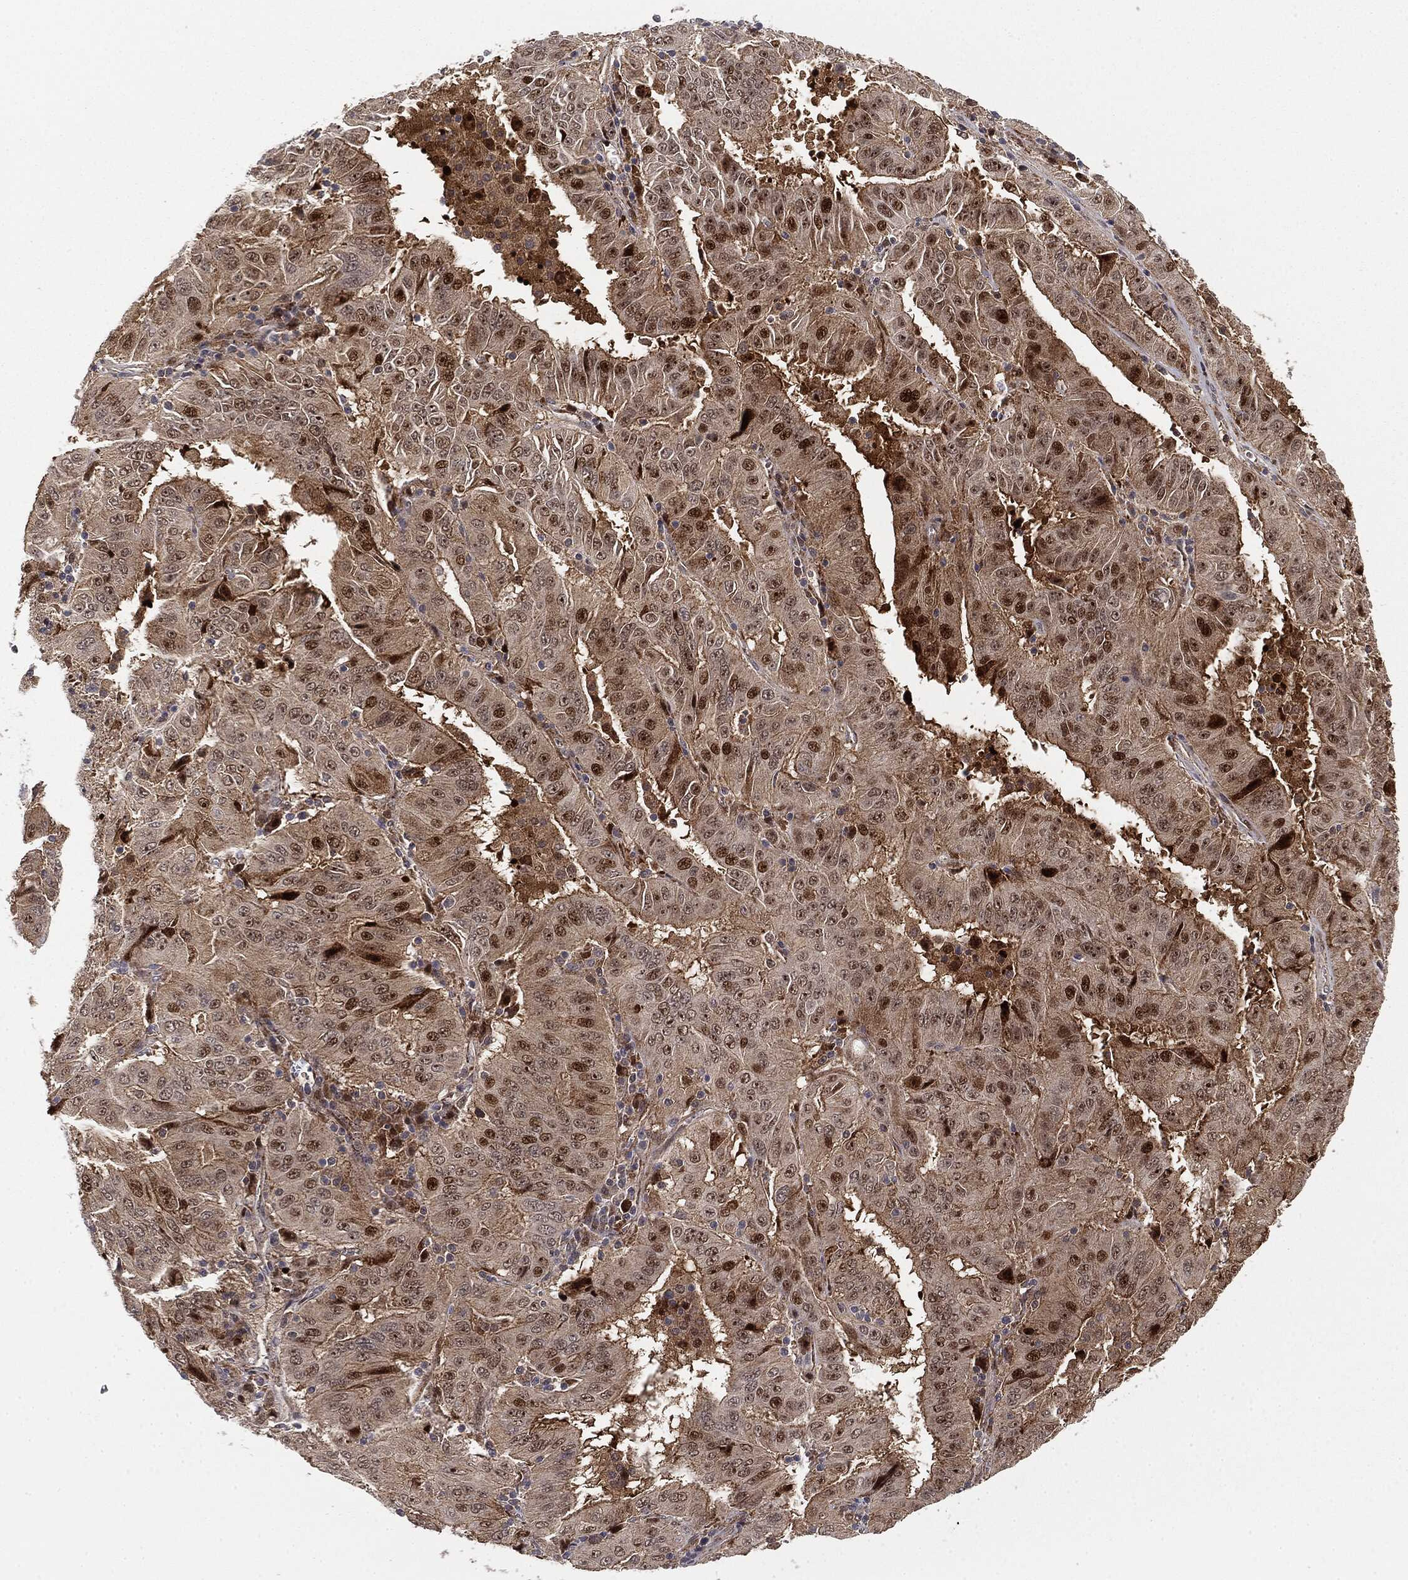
{"staining": {"intensity": "moderate", "quantity": "25%-75%", "location": "cytoplasmic/membranous,nuclear"}, "tissue": "pancreatic cancer", "cell_type": "Tumor cells", "image_type": "cancer", "snomed": [{"axis": "morphology", "description": "Adenocarcinoma, NOS"}, {"axis": "topography", "description": "Pancreas"}], "caption": "Protein staining reveals moderate cytoplasmic/membranous and nuclear staining in about 25%-75% of tumor cells in adenocarcinoma (pancreatic).", "gene": "PTEN", "patient": {"sex": "male", "age": 63}}